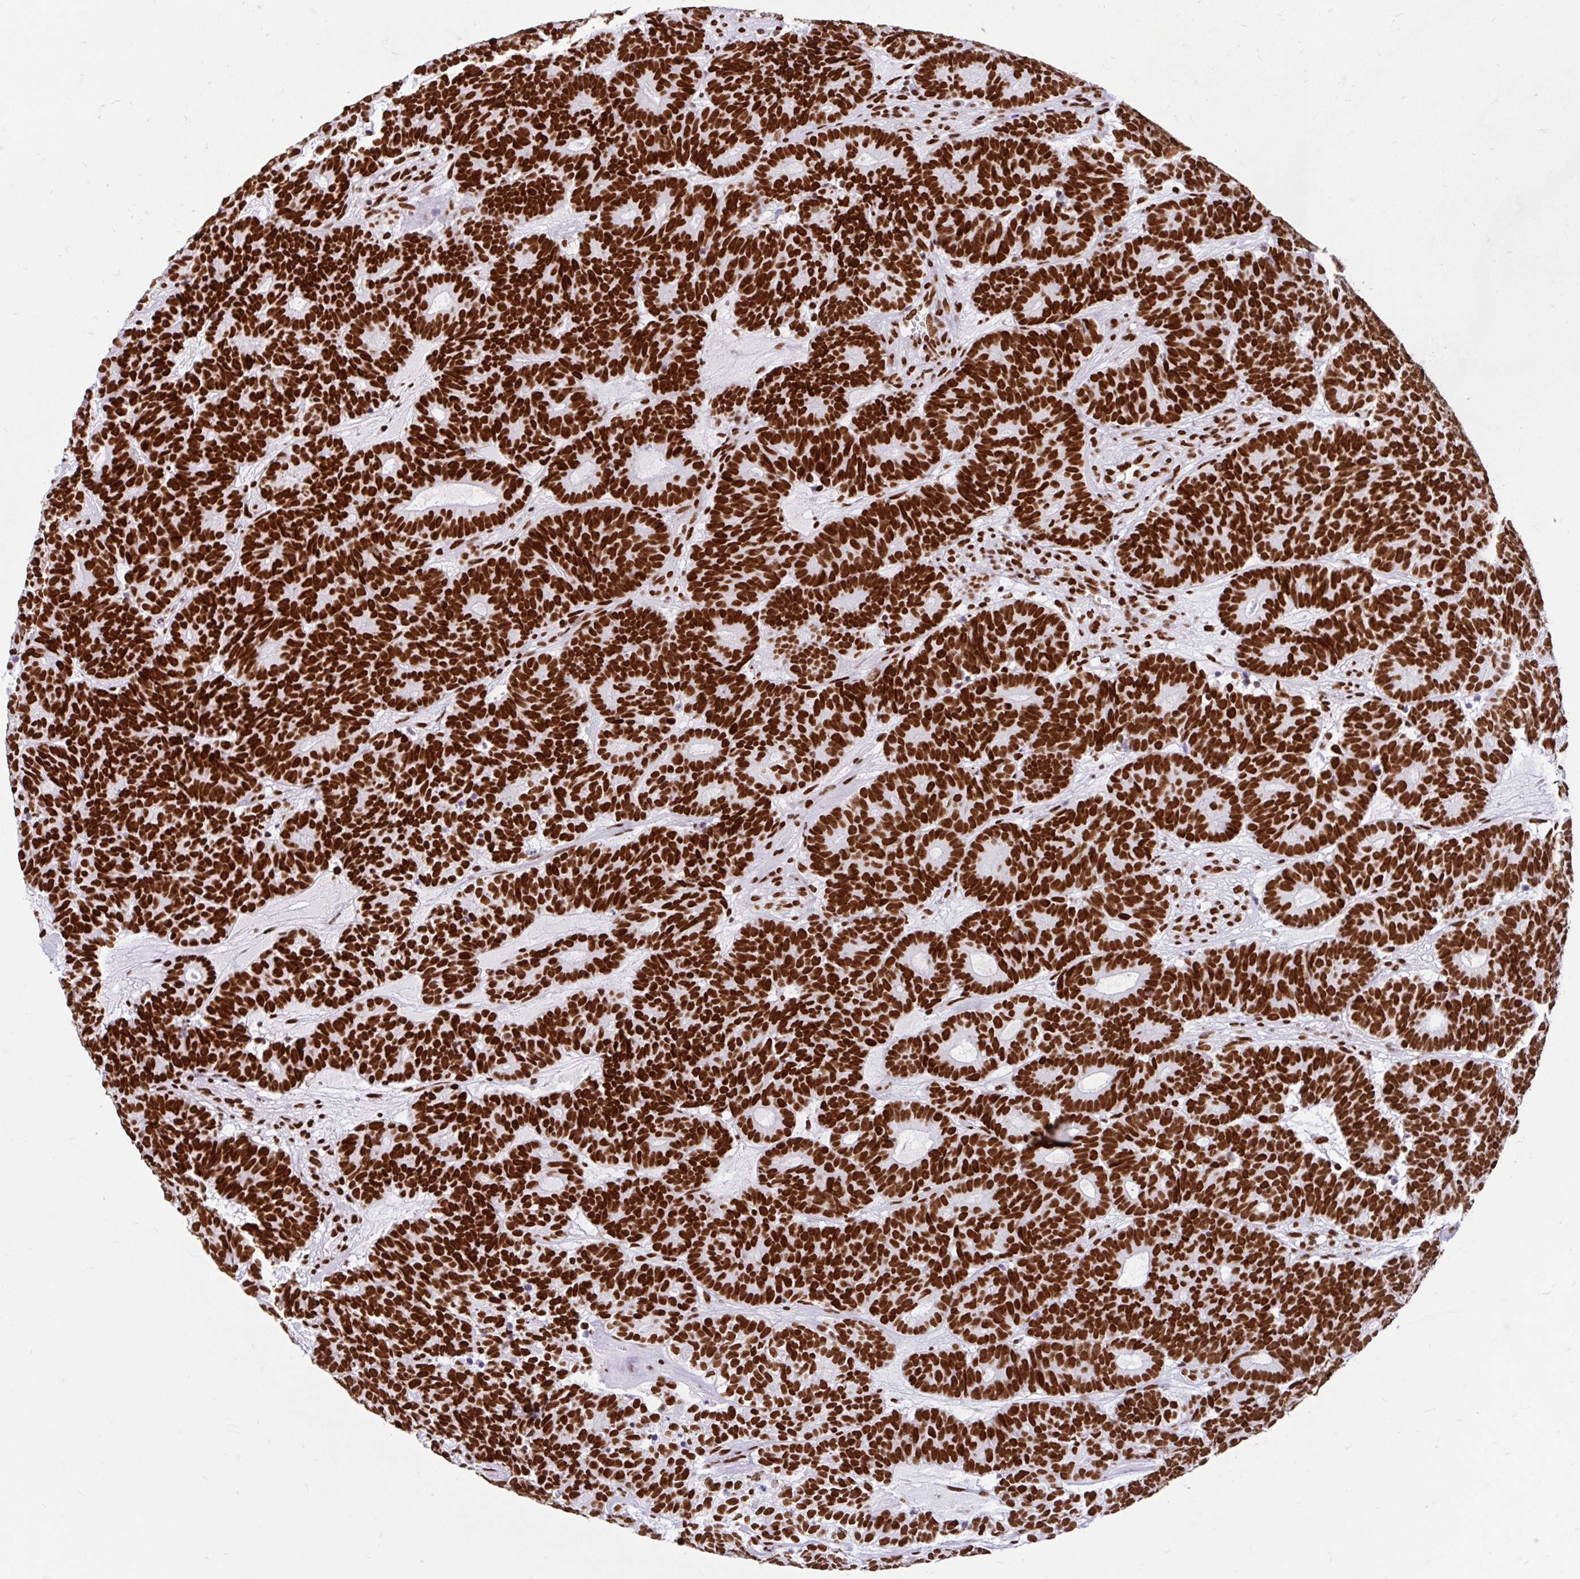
{"staining": {"intensity": "strong", "quantity": ">75%", "location": "nuclear"}, "tissue": "head and neck cancer", "cell_type": "Tumor cells", "image_type": "cancer", "snomed": [{"axis": "morphology", "description": "Adenocarcinoma, NOS"}, {"axis": "topography", "description": "Head-Neck"}], "caption": "Immunohistochemical staining of human head and neck cancer (adenocarcinoma) demonstrates high levels of strong nuclear staining in about >75% of tumor cells. Ihc stains the protein of interest in brown and the nuclei are stained blue.", "gene": "KHDRBS1", "patient": {"sex": "female", "age": 81}}